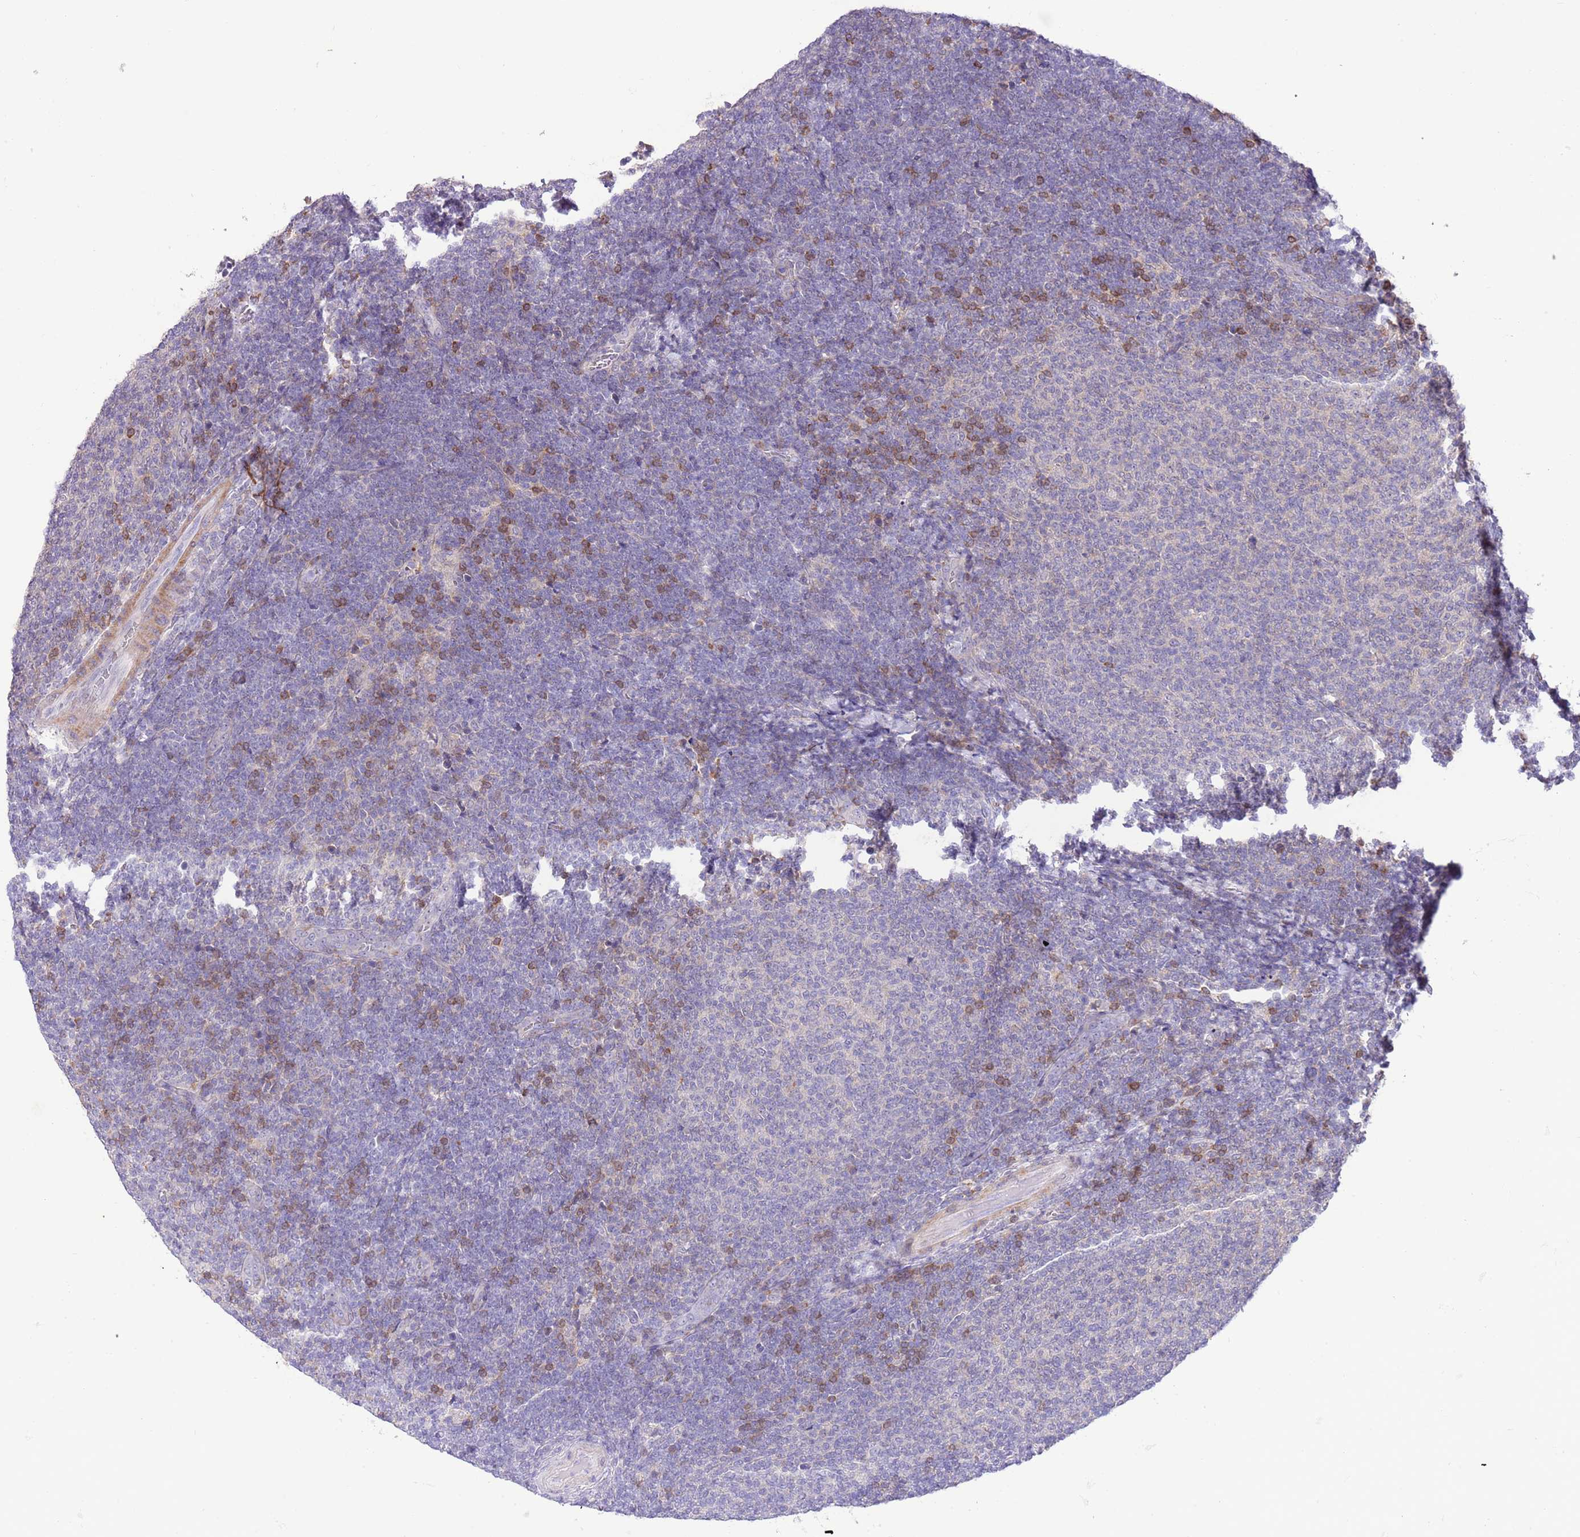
{"staining": {"intensity": "moderate", "quantity": "<25%", "location": "cytoplasmic/membranous"}, "tissue": "lymphoma", "cell_type": "Tumor cells", "image_type": "cancer", "snomed": [{"axis": "morphology", "description": "Malignant lymphoma, non-Hodgkin's type, Low grade"}, {"axis": "topography", "description": "Lymph node"}], "caption": "Immunohistochemistry of human low-grade malignant lymphoma, non-Hodgkin's type exhibits low levels of moderate cytoplasmic/membranous staining in approximately <25% of tumor cells.", "gene": "PRR32", "patient": {"sex": "male", "age": 66}}